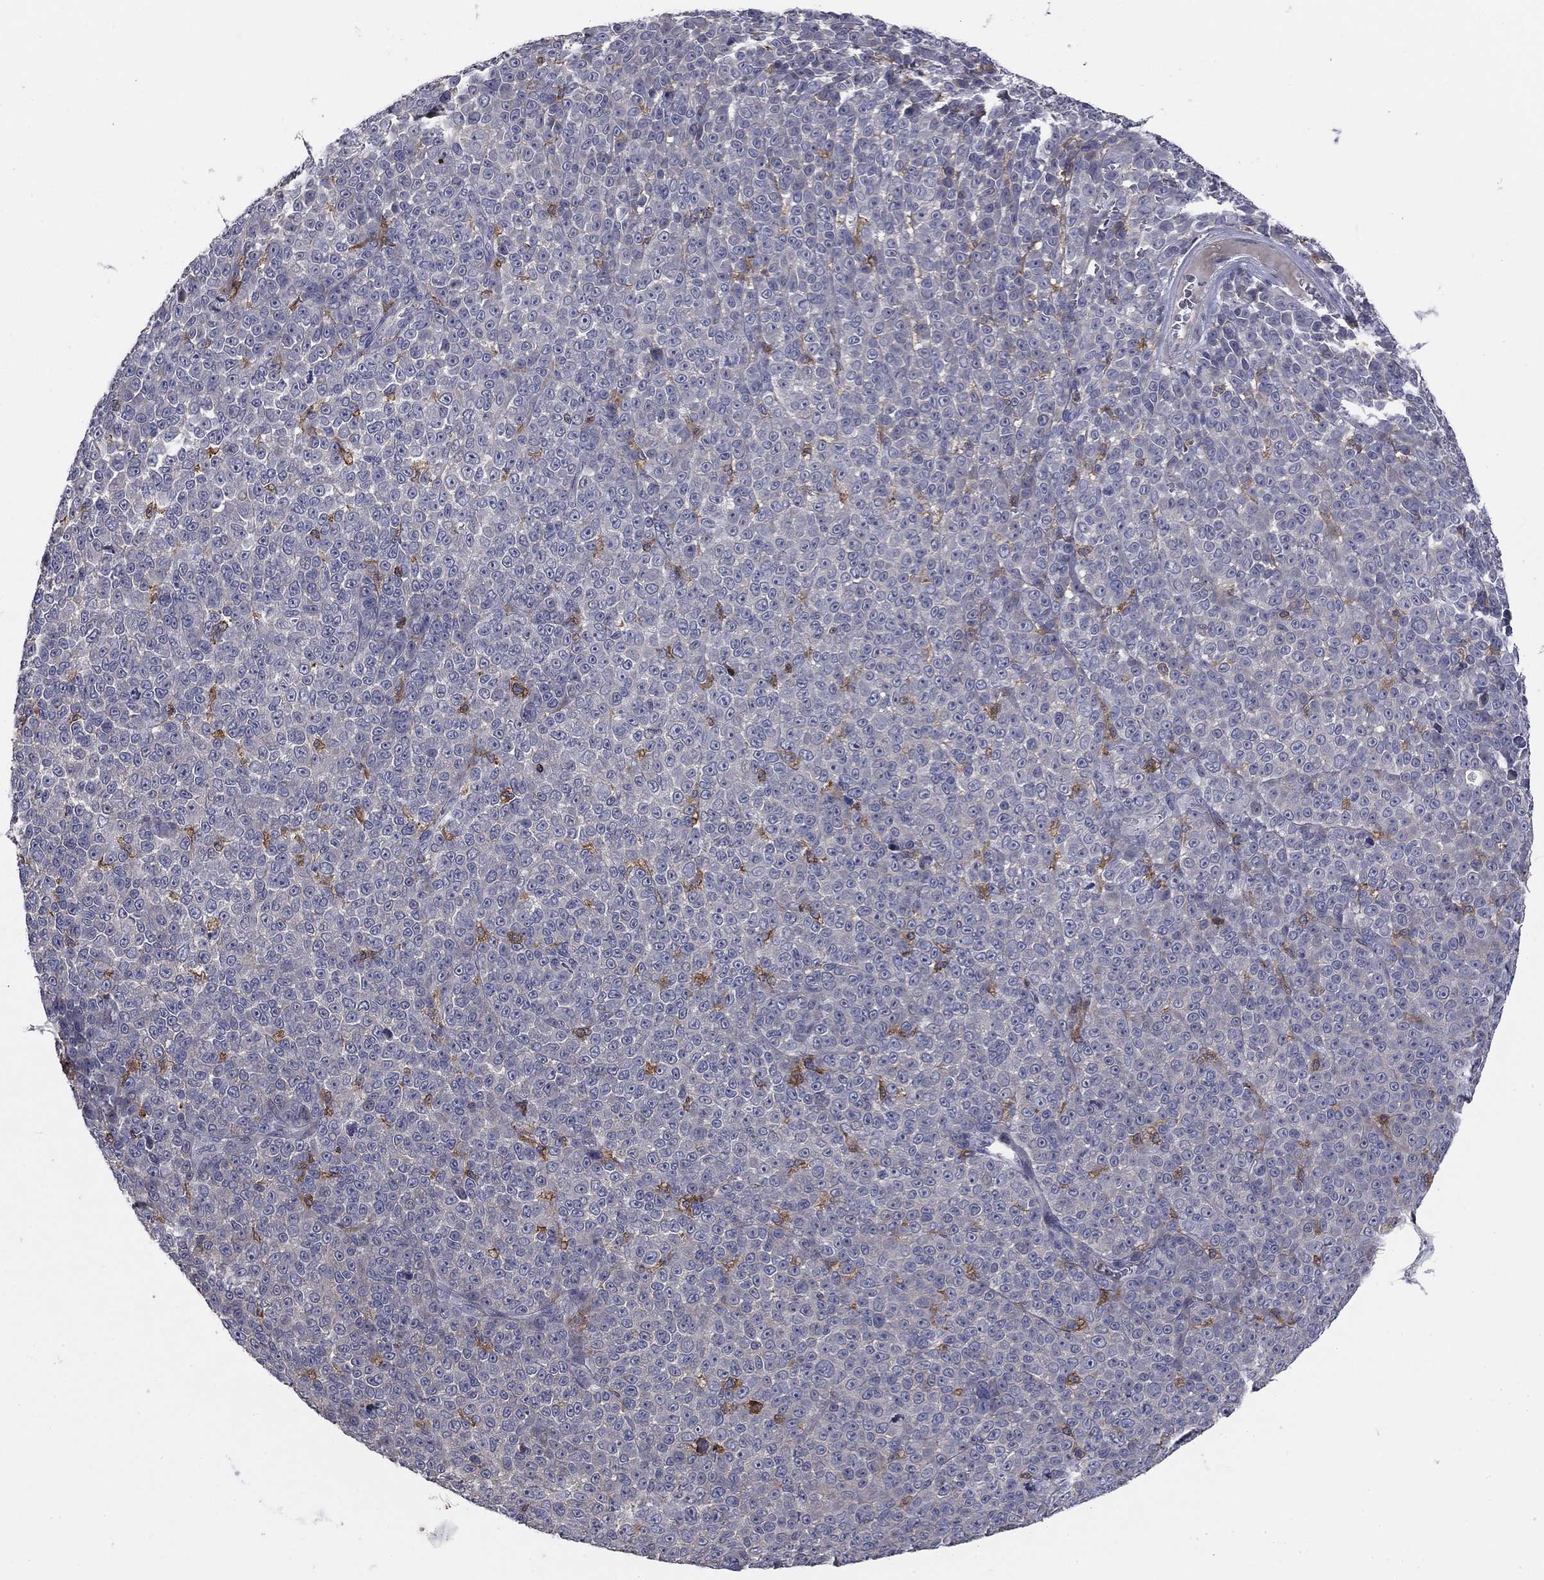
{"staining": {"intensity": "negative", "quantity": "none", "location": "none"}, "tissue": "melanoma", "cell_type": "Tumor cells", "image_type": "cancer", "snomed": [{"axis": "morphology", "description": "Malignant melanoma, NOS"}, {"axis": "topography", "description": "Skin"}], "caption": "A high-resolution image shows IHC staining of melanoma, which reveals no significant expression in tumor cells.", "gene": "PLCB2", "patient": {"sex": "female", "age": 95}}